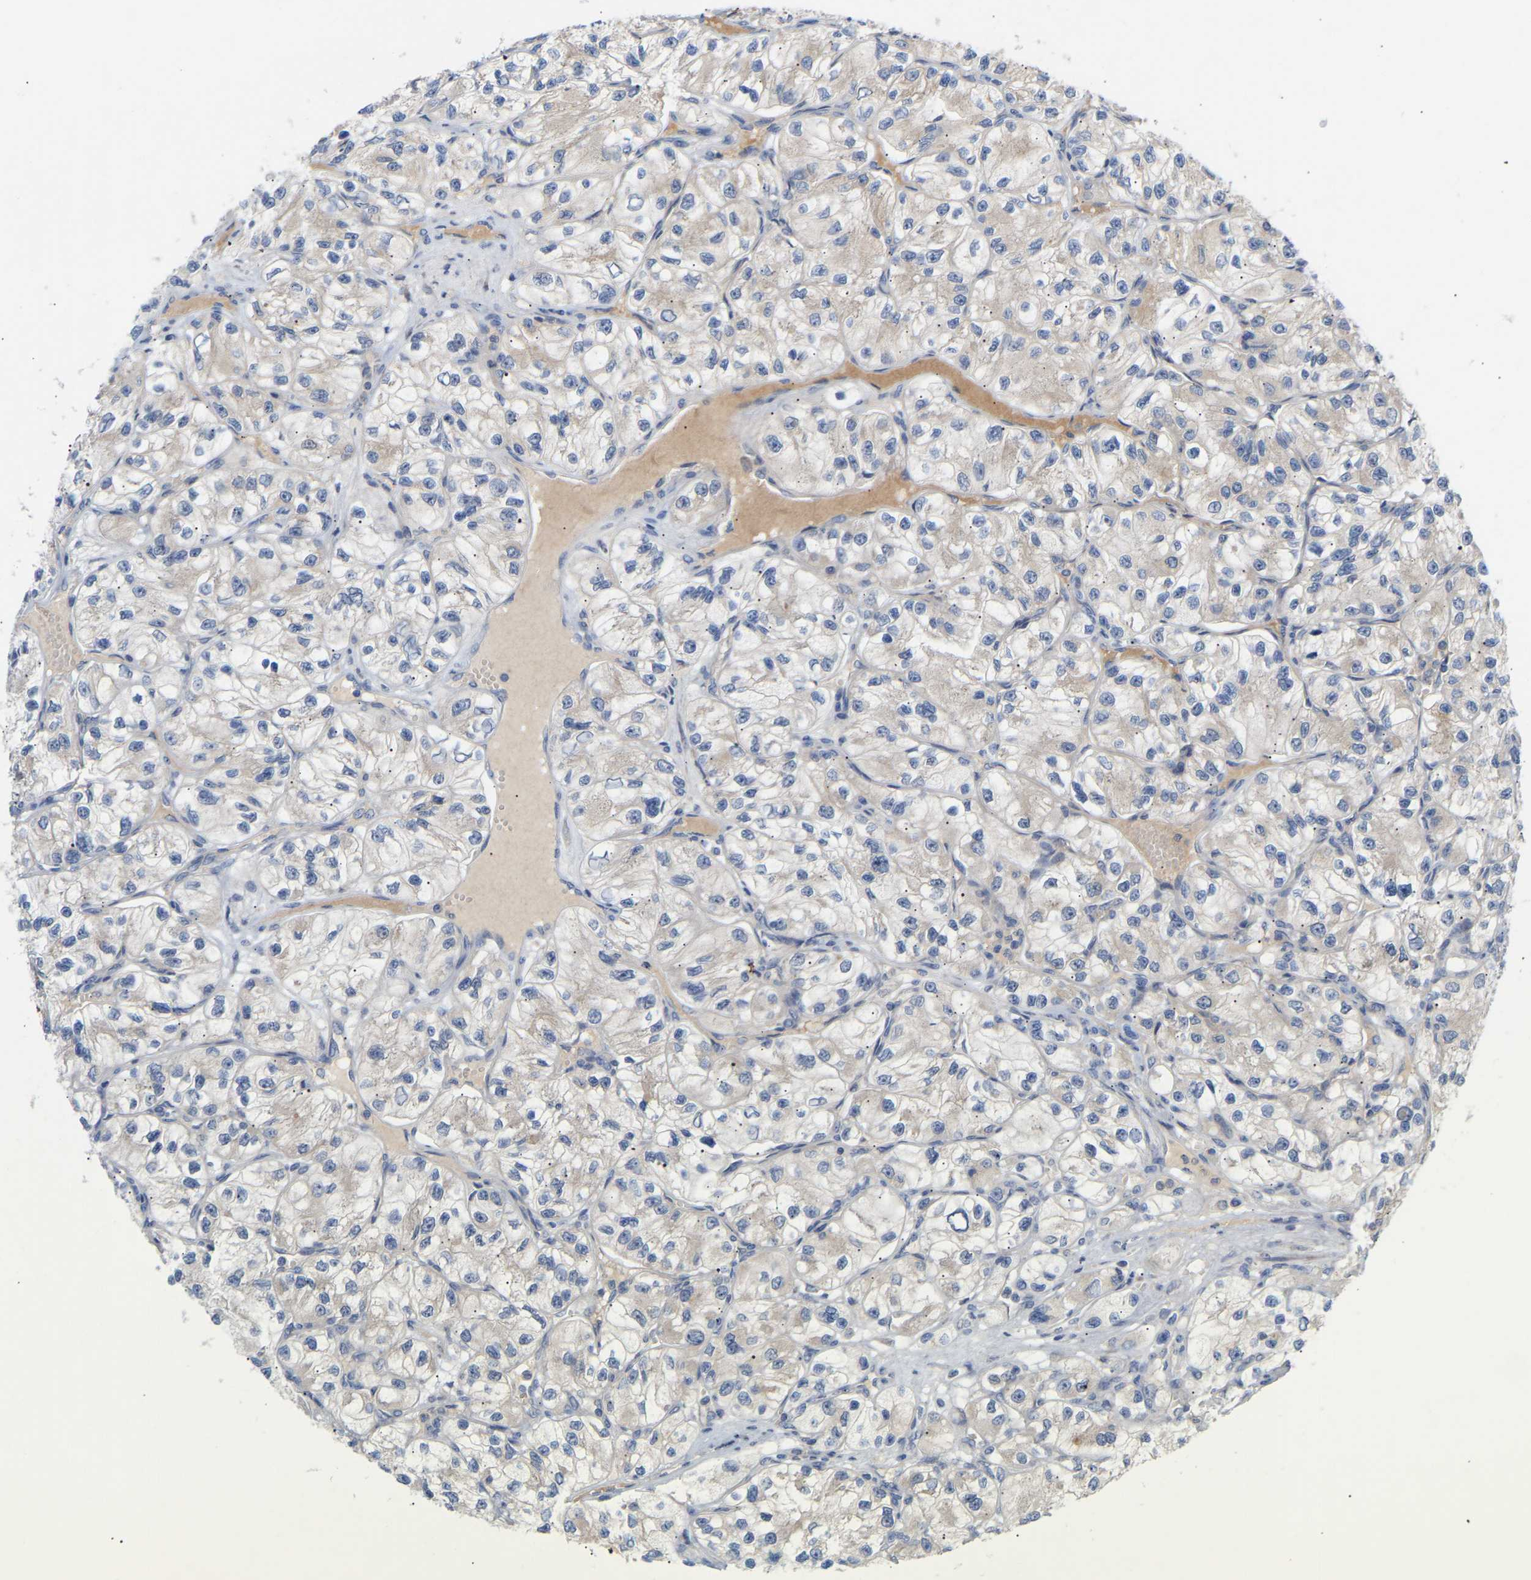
{"staining": {"intensity": "moderate", "quantity": "25%-75%", "location": "cytoplasmic/membranous"}, "tissue": "renal cancer", "cell_type": "Tumor cells", "image_type": "cancer", "snomed": [{"axis": "morphology", "description": "Adenocarcinoma, NOS"}, {"axis": "topography", "description": "Kidney"}], "caption": "Protein staining of renal cancer tissue demonstrates moderate cytoplasmic/membranous expression in approximately 25%-75% of tumor cells.", "gene": "TPMT", "patient": {"sex": "female", "age": 57}}